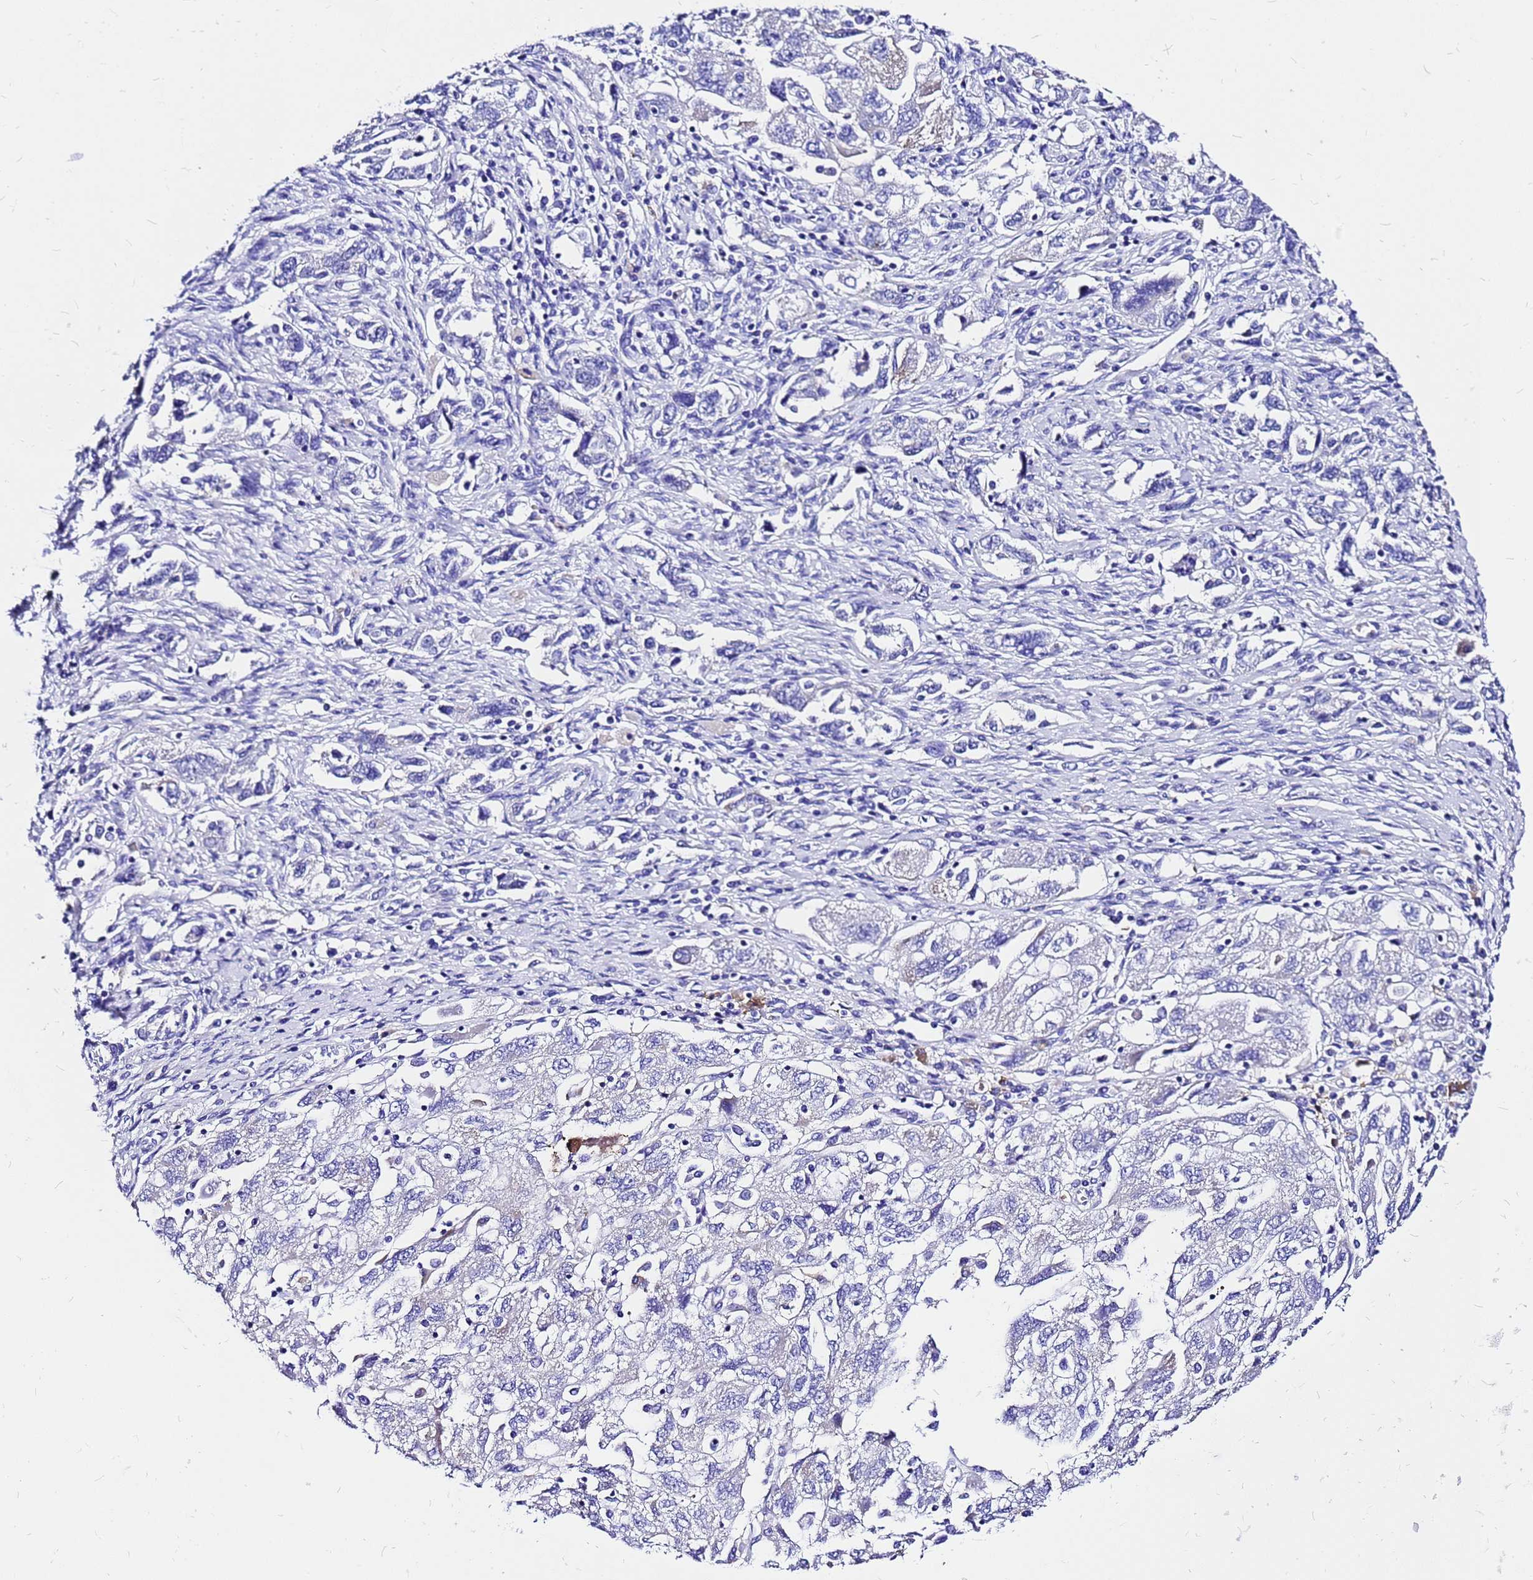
{"staining": {"intensity": "negative", "quantity": "none", "location": "none"}, "tissue": "ovarian cancer", "cell_type": "Tumor cells", "image_type": "cancer", "snomed": [{"axis": "morphology", "description": "Carcinoma, NOS"}, {"axis": "morphology", "description": "Cystadenocarcinoma, serous, NOS"}, {"axis": "topography", "description": "Ovary"}], "caption": "This image is of ovarian cancer stained with immunohistochemistry (IHC) to label a protein in brown with the nuclei are counter-stained blue. There is no staining in tumor cells.", "gene": "HERC4", "patient": {"sex": "female", "age": 69}}